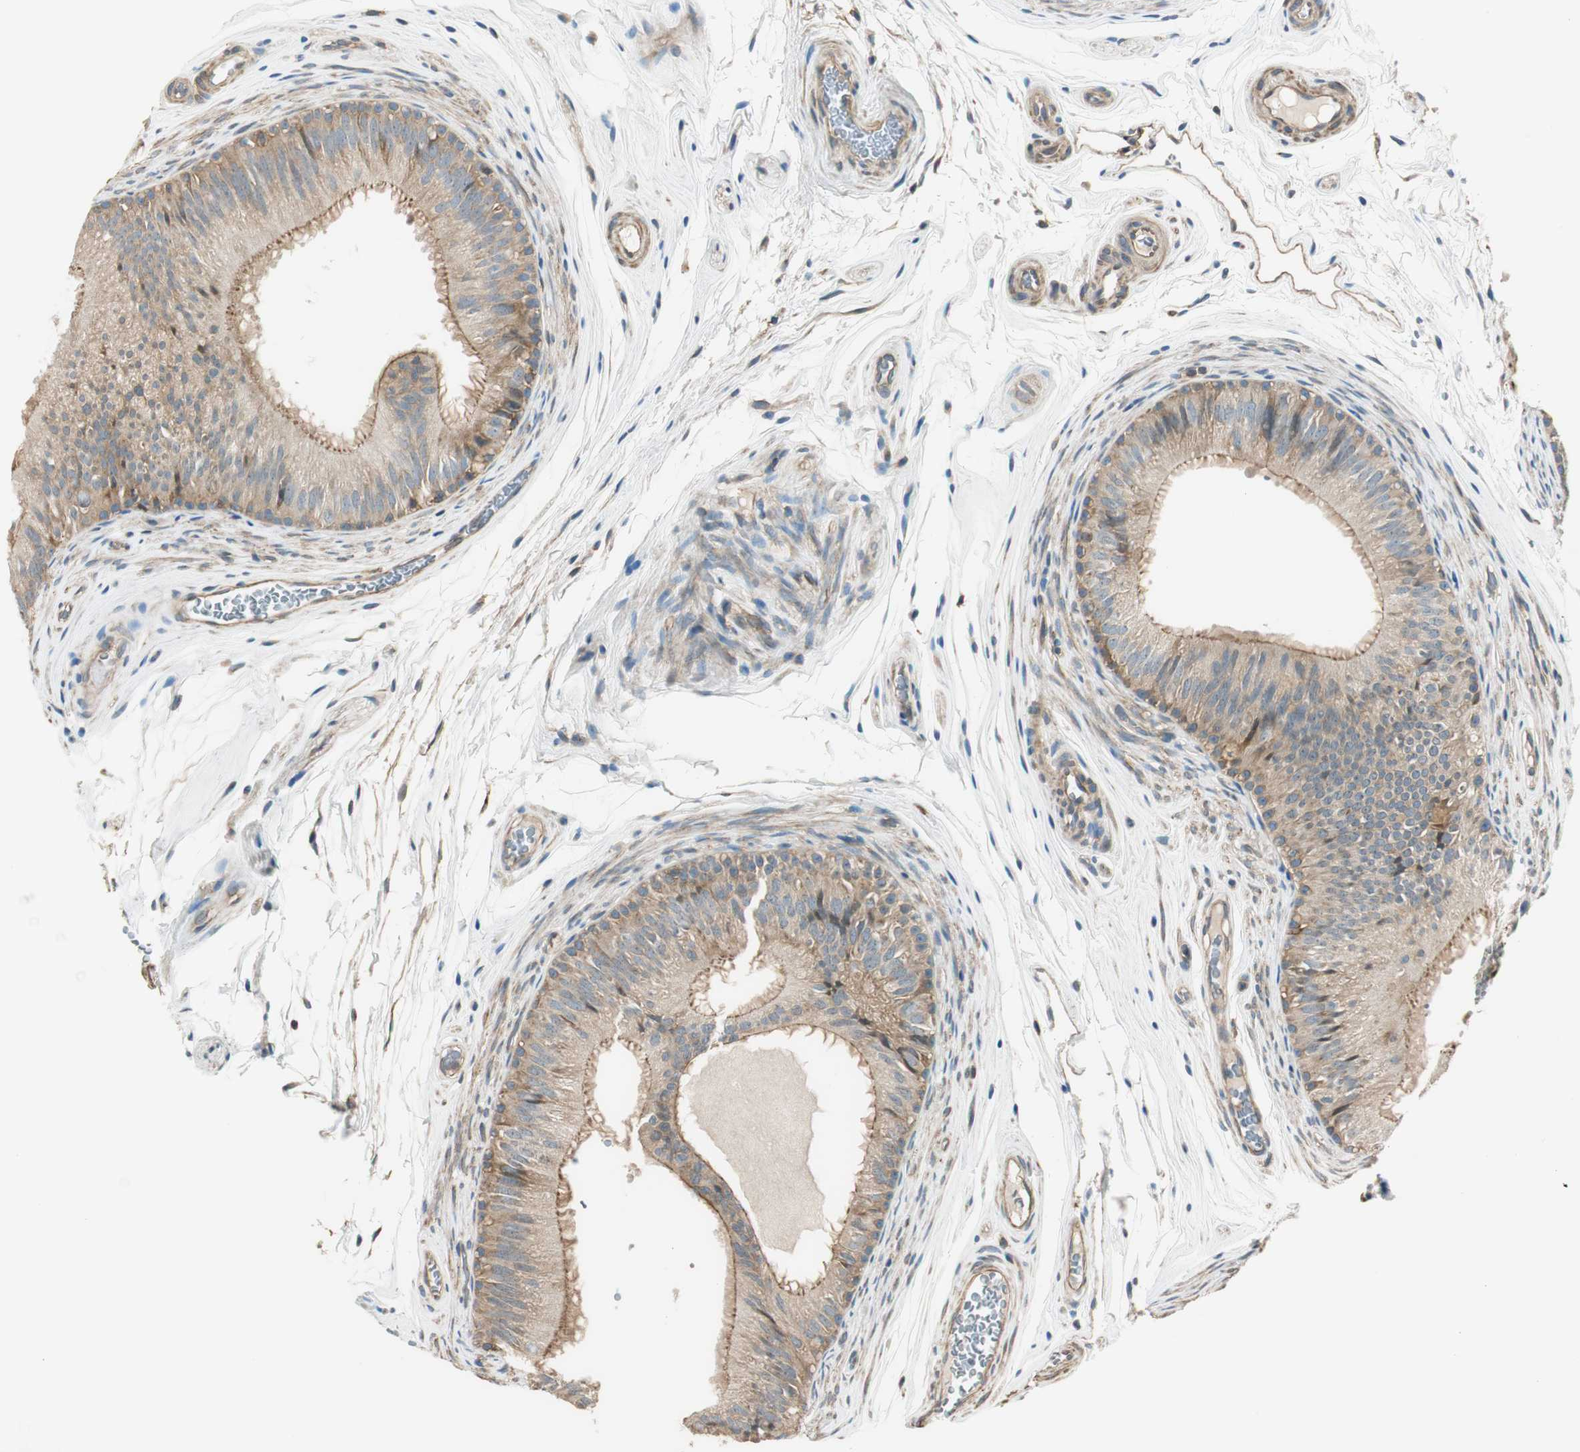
{"staining": {"intensity": "moderate", "quantity": ">75%", "location": "cytoplasmic/membranous"}, "tissue": "epididymis", "cell_type": "Glandular cells", "image_type": "normal", "snomed": [{"axis": "morphology", "description": "Normal tissue, NOS"}, {"axis": "topography", "description": "Epididymis"}], "caption": "A micrograph of epididymis stained for a protein shows moderate cytoplasmic/membranous brown staining in glandular cells.", "gene": "PI4K2B", "patient": {"sex": "male", "age": 36}}